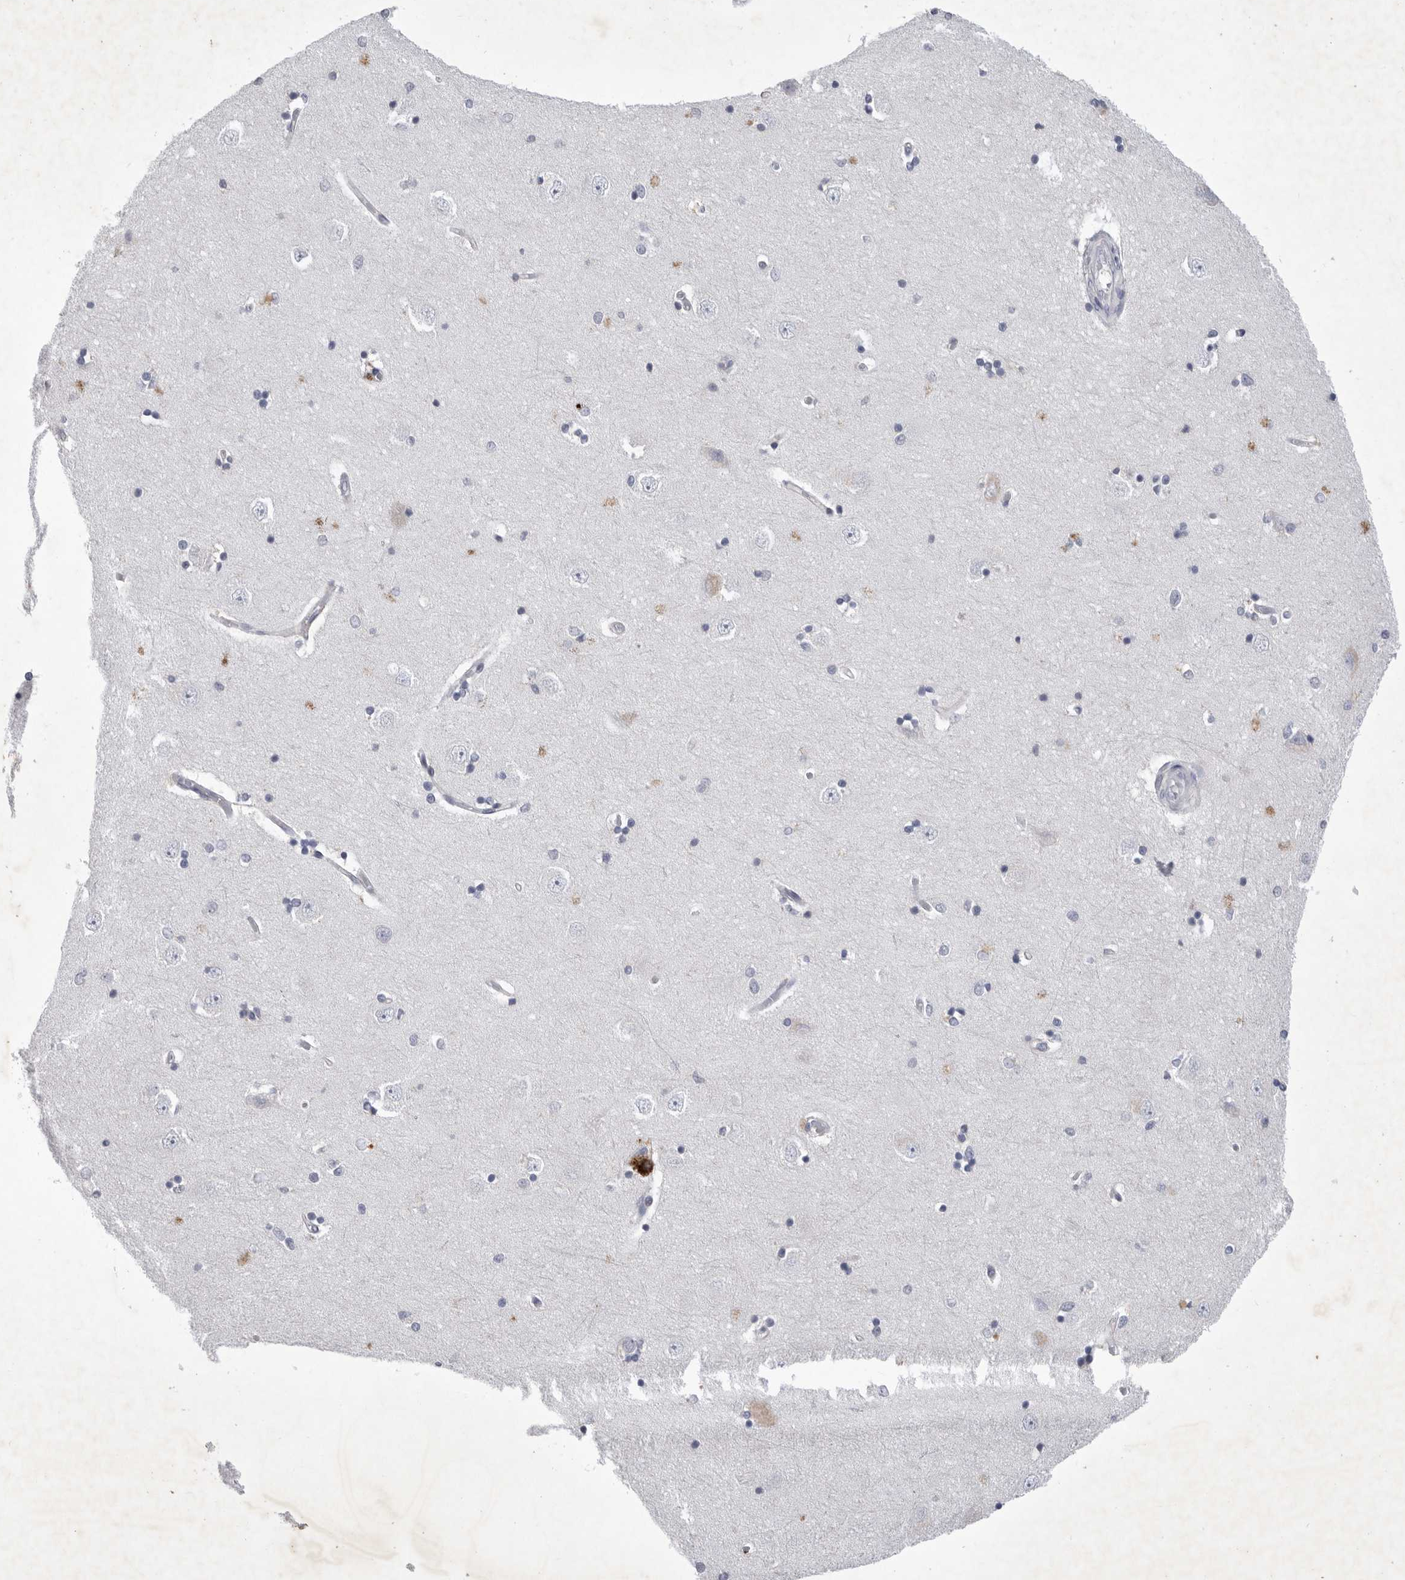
{"staining": {"intensity": "negative", "quantity": "none", "location": "none"}, "tissue": "hippocampus", "cell_type": "Glial cells", "image_type": "normal", "snomed": [{"axis": "morphology", "description": "Normal tissue, NOS"}, {"axis": "topography", "description": "Hippocampus"}], "caption": "A micrograph of hippocampus stained for a protein displays no brown staining in glial cells.", "gene": "SIGLEC10", "patient": {"sex": "male", "age": 45}}